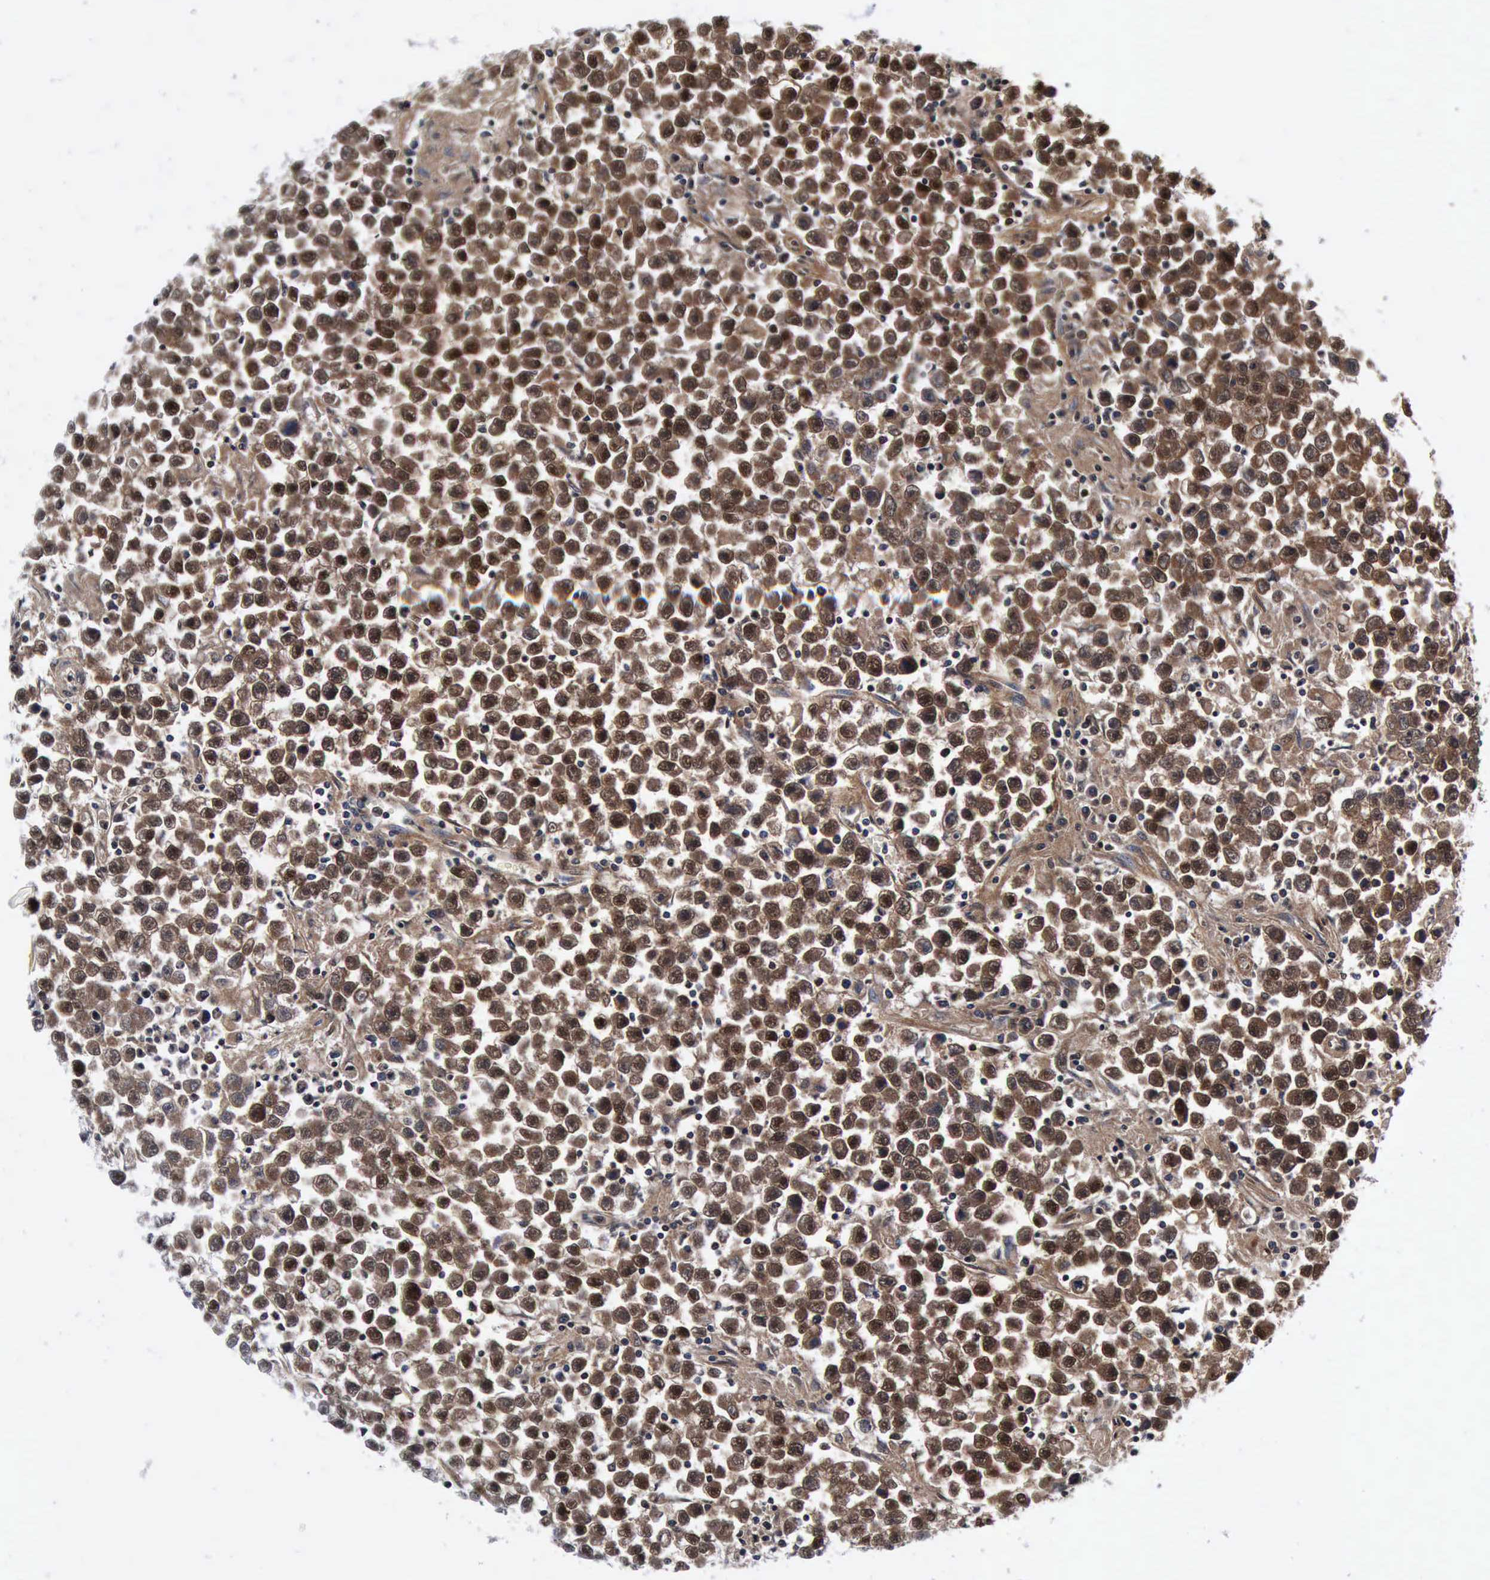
{"staining": {"intensity": "strong", "quantity": ">75%", "location": "cytoplasmic/membranous,nuclear"}, "tissue": "testis cancer", "cell_type": "Tumor cells", "image_type": "cancer", "snomed": [{"axis": "morphology", "description": "Seminoma, NOS"}, {"axis": "topography", "description": "Testis"}], "caption": "IHC photomicrograph of human seminoma (testis) stained for a protein (brown), which reveals high levels of strong cytoplasmic/membranous and nuclear staining in about >75% of tumor cells.", "gene": "UBC", "patient": {"sex": "male", "age": 33}}